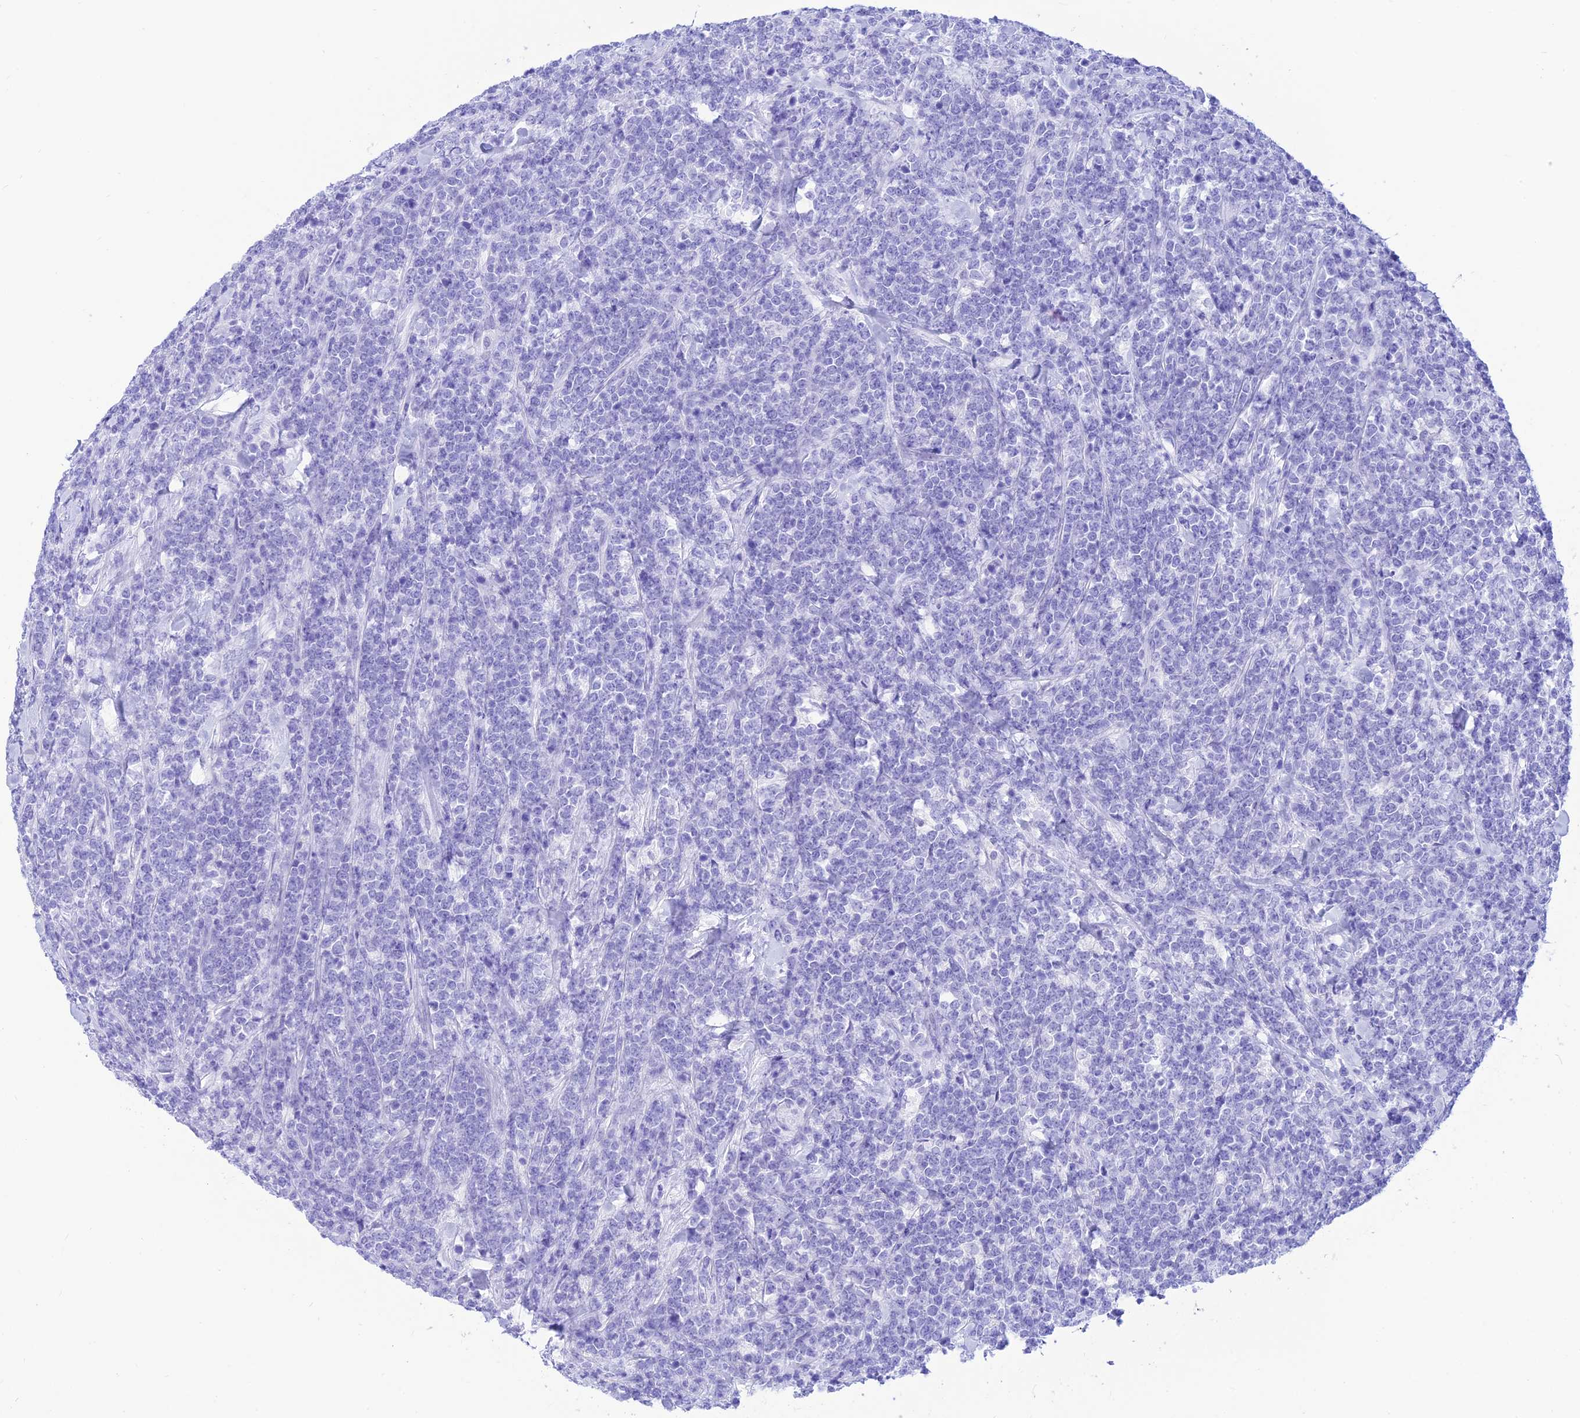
{"staining": {"intensity": "negative", "quantity": "none", "location": "none"}, "tissue": "lymphoma", "cell_type": "Tumor cells", "image_type": "cancer", "snomed": [{"axis": "morphology", "description": "Malignant lymphoma, non-Hodgkin's type, High grade"}, {"axis": "topography", "description": "Small intestine"}], "caption": "This photomicrograph is of lymphoma stained with immunohistochemistry to label a protein in brown with the nuclei are counter-stained blue. There is no positivity in tumor cells.", "gene": "PRNP", "patient": {"sex": "male", "age": 8}}